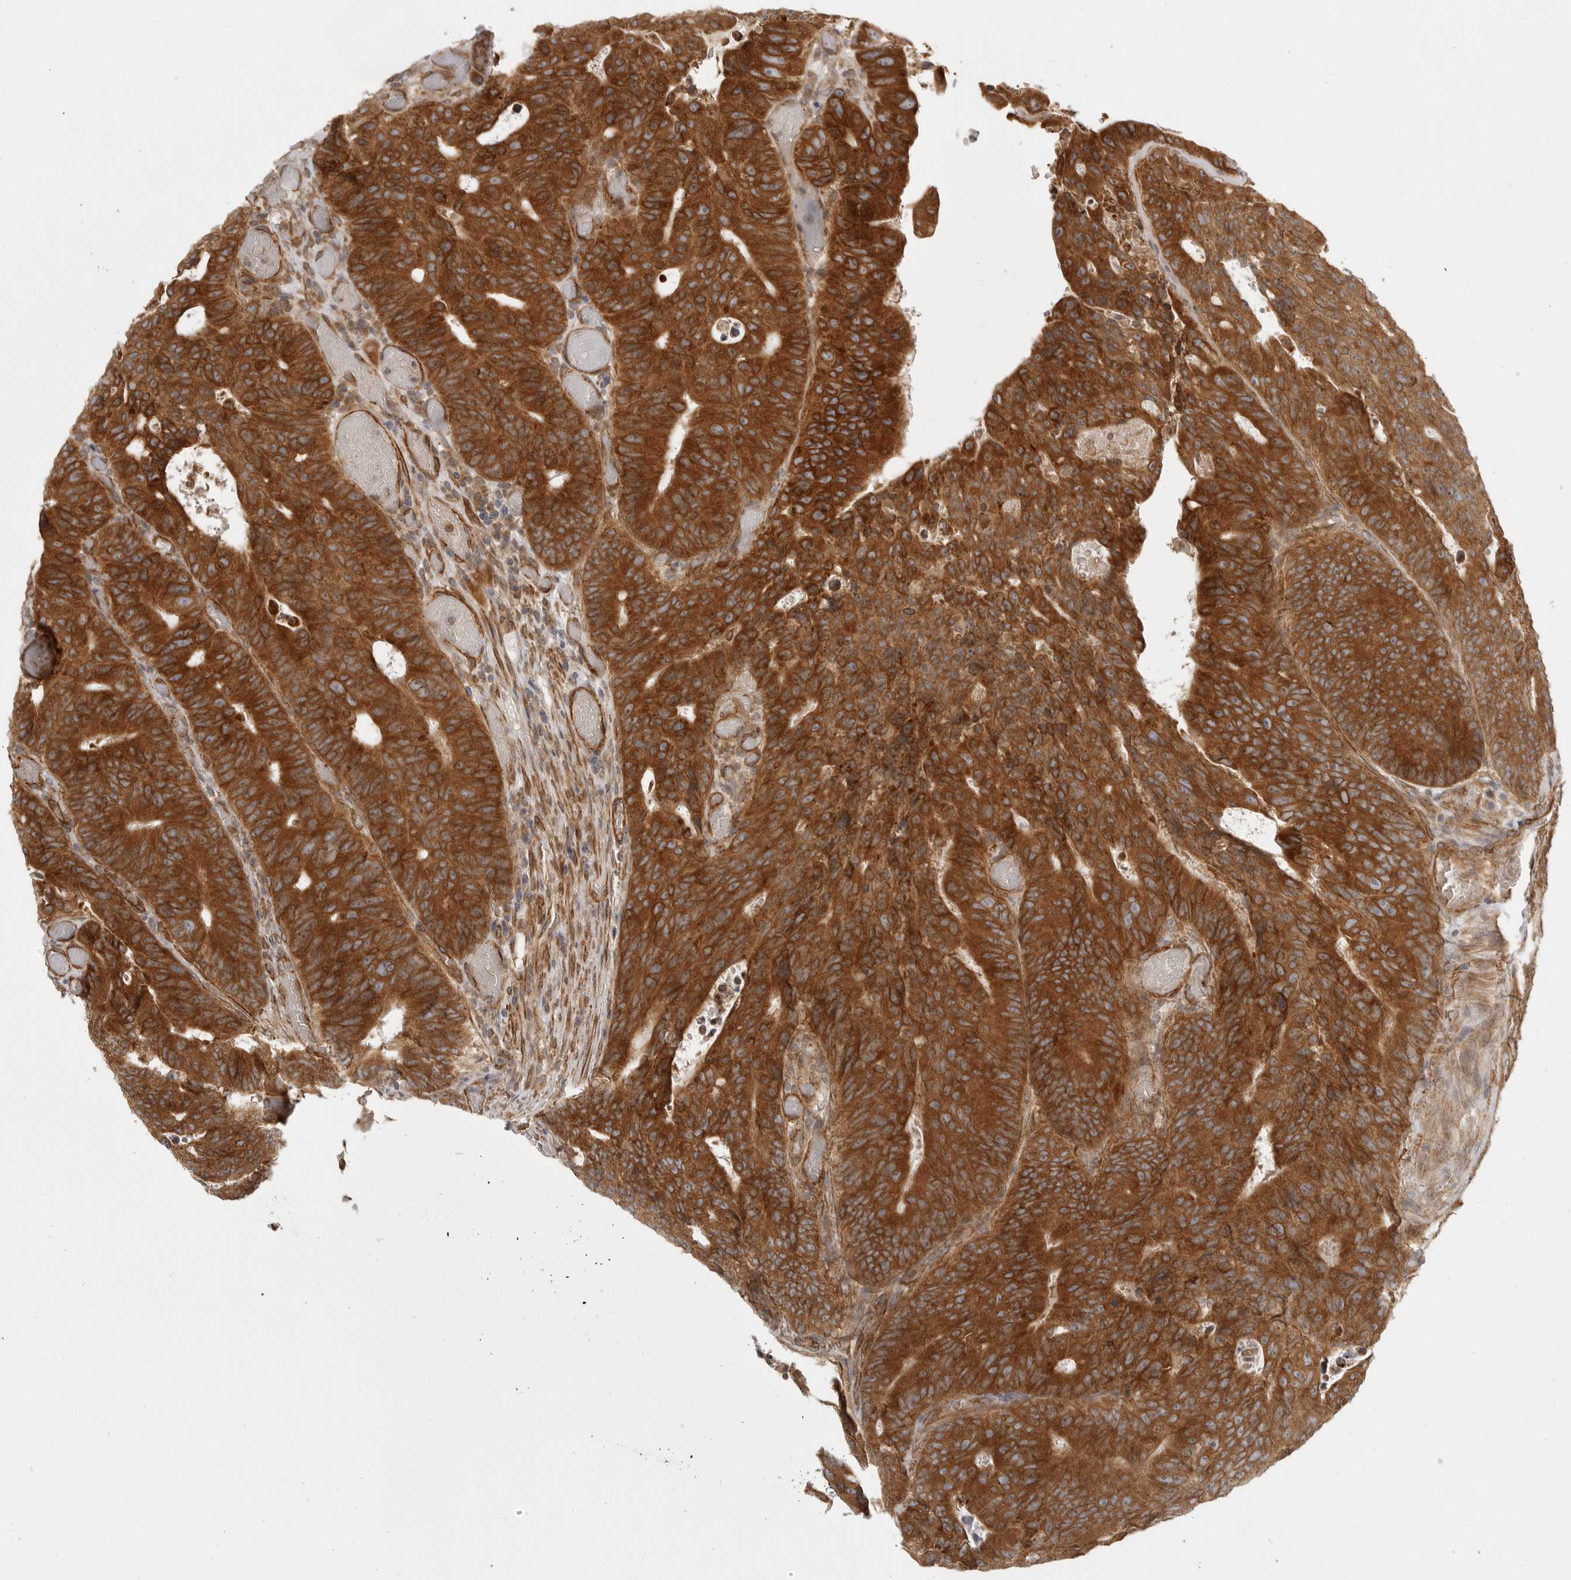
{"staining": {"intensity": "strong", "quantity": ">75%", "location": "cytoplasmic/membranous"}, "tissue": "colorectal cancer", "cell_type": "Tumor cells", "image_type": "cancer", "snomed": [{"axis": "morphology", "description": "Adenocarcinoma, NOS"}, {"axis": "topography", "description": "Colon"}], "caption": "Immunohistochemistry photomicrograph of neoplastic tissue: adenocarcinoma (colorectal) stained using IHC demonstrates high levels of strong protein expression localized specifically in the cytoplasmic/membranous of tumor cells, appearing as a cytoplasmic/membranous brown color.", "gene": "CERS2", "patient": {"sex": "male", "age": 87}}